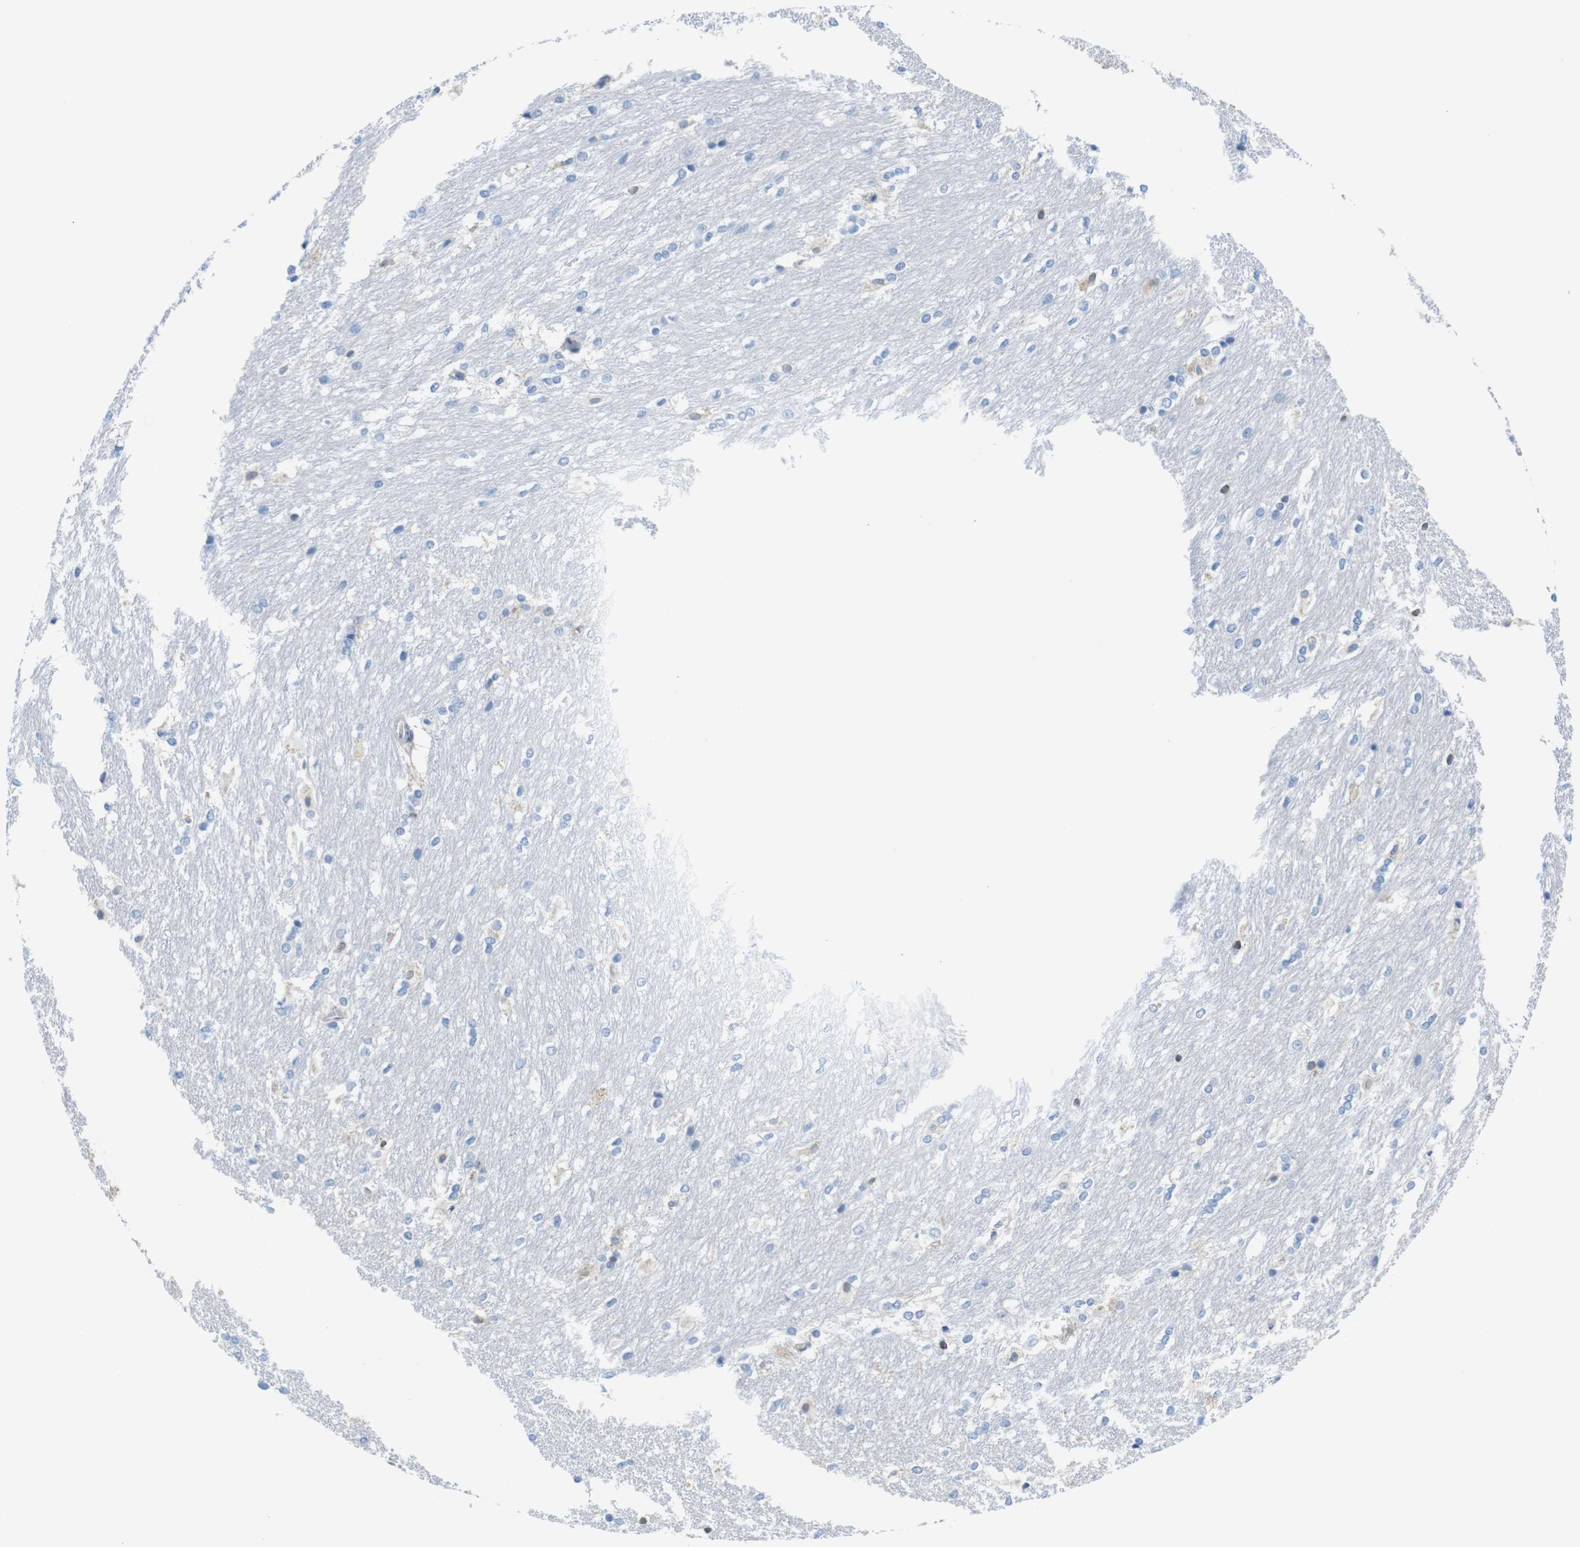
{"staining": {"intensity": "moderate", "quantity": "<25%", "location": "cytoplasmic/membranous"}, "tissue": "caudate", "cell_type": "Glial cells", "image_type": "normal", "snomed": [{"axis": "morphology", "description": "Normal tissue, NOS"}, {"axis": "topography", "description": "Lateral ventricle wall"}], "caption": "Immunohistochemical staining of unremarkable caudate exhibits moderate cytoplasmic/membranous protein positivity in approximately <25% of glial cells.", "gene": "CDH8", "patient": {"sex": "female", "age": 19}}